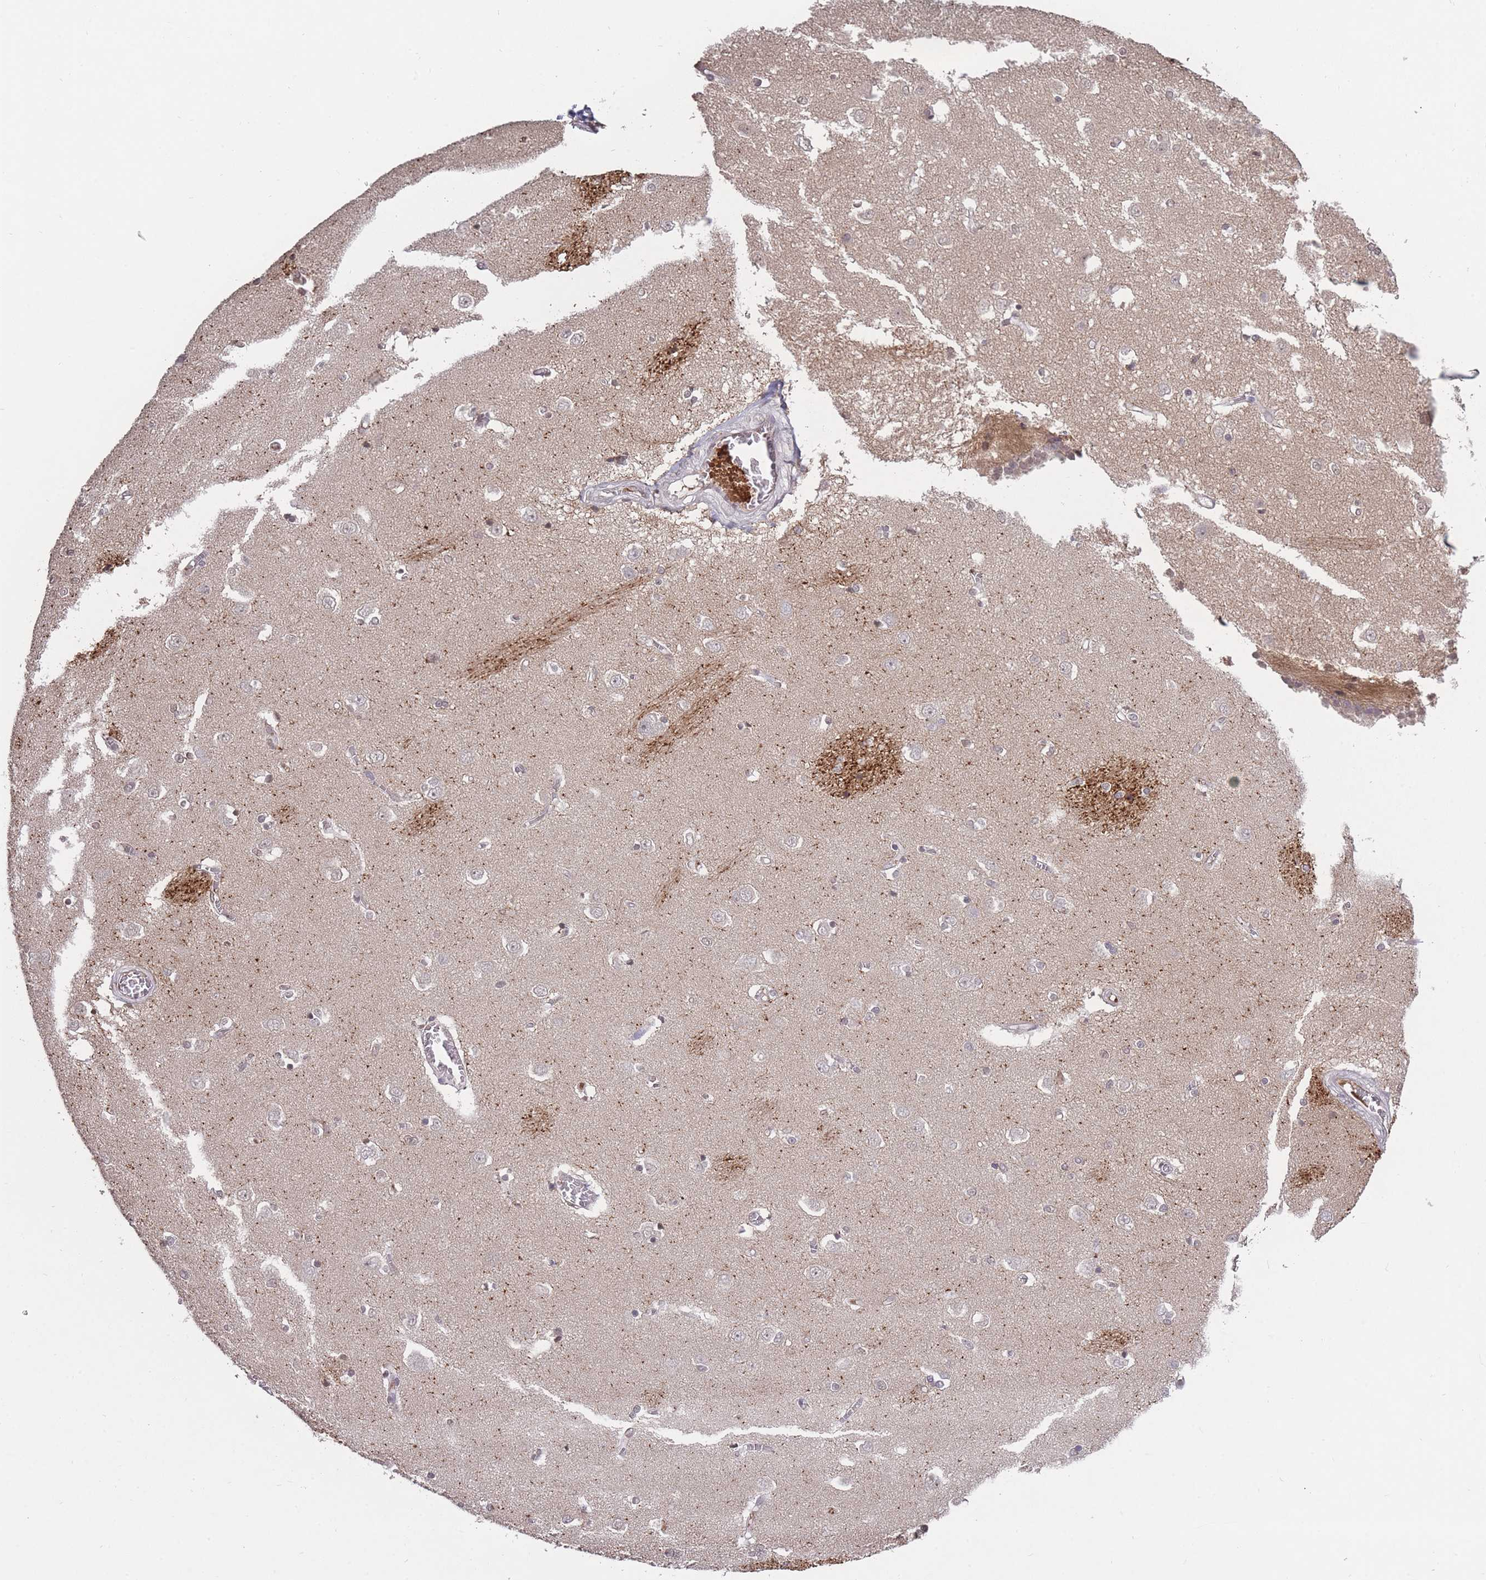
{"staining": {"intensity": "negative", "quantity": "none", "location": "none"}, "tissue": "caudate", "cell_type": "Glial cells", "image_type": "normal", "snomed": [{"axis": "morphology", "description": "Normal tissue, NOS"}, {"axis": "topography", "description": "Lateral ventricle wall"}], "caption": "This micrograph is of benign caudate stained with immunohistochemistry to label a protein in brown with the nuclei are counter-stained blue. There is no staining in glial cells.", "gene": "ADCYAP1R1", "patient": {"sex": "male", "age": 37}}